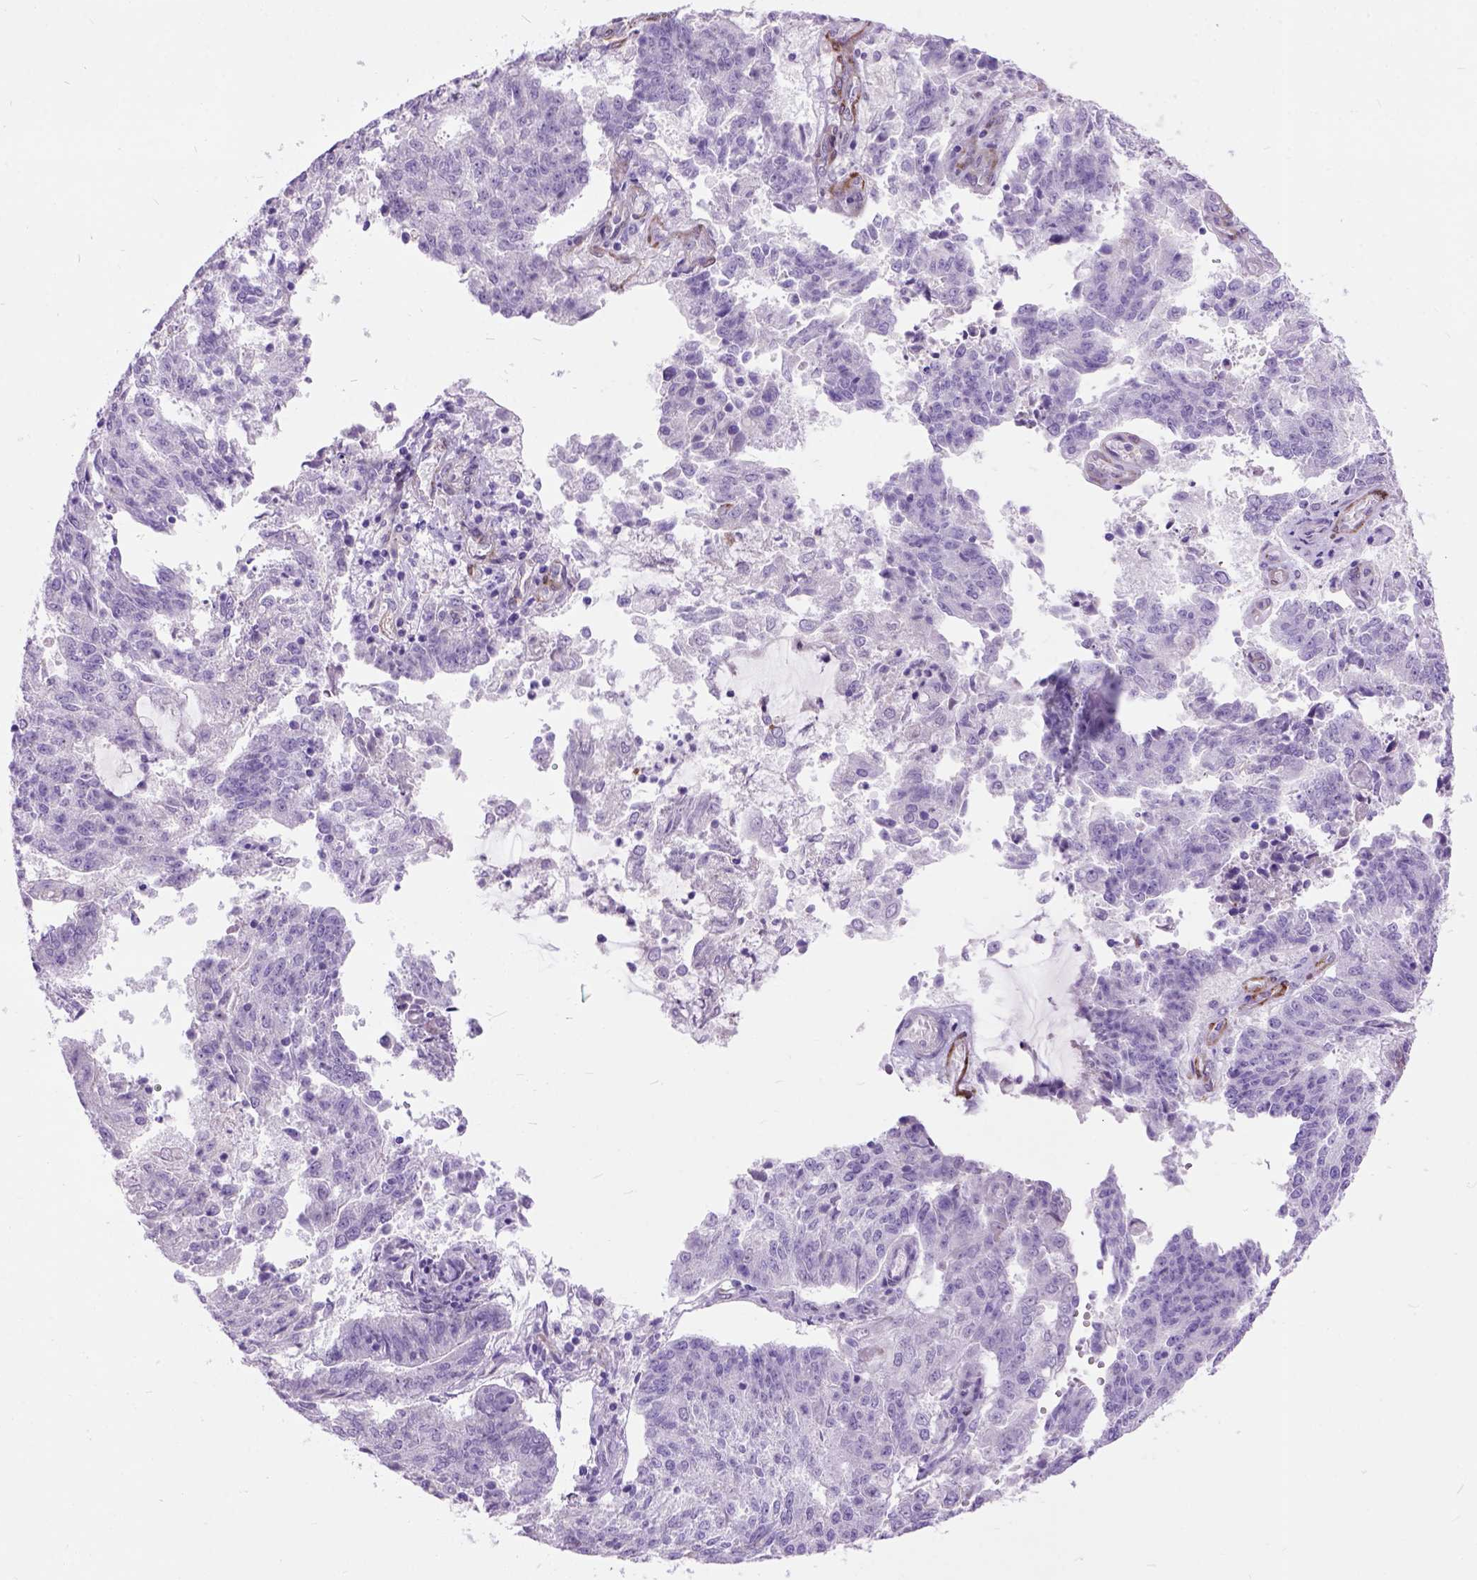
{"staining": {"intensity": "negative", "quantity": "none", "location": "none"}, "tissue": "endometrial cancer", "cell_type": "Tumor cells", "image_type": "cancer", "snomed": [{"axis": "morphology", "description": "Adenocarcinoma, NOS"}, {"axis": "topography", "description": "Endometrium"}], "caption": "A high-resolution image shows immunohistochemistry staining of endometrial cancer (adenocarcinoma), which exhibits no significant staining in tumor cells.", "gene": "MAPT", "patient": {"sex": "female", "age": 82}}